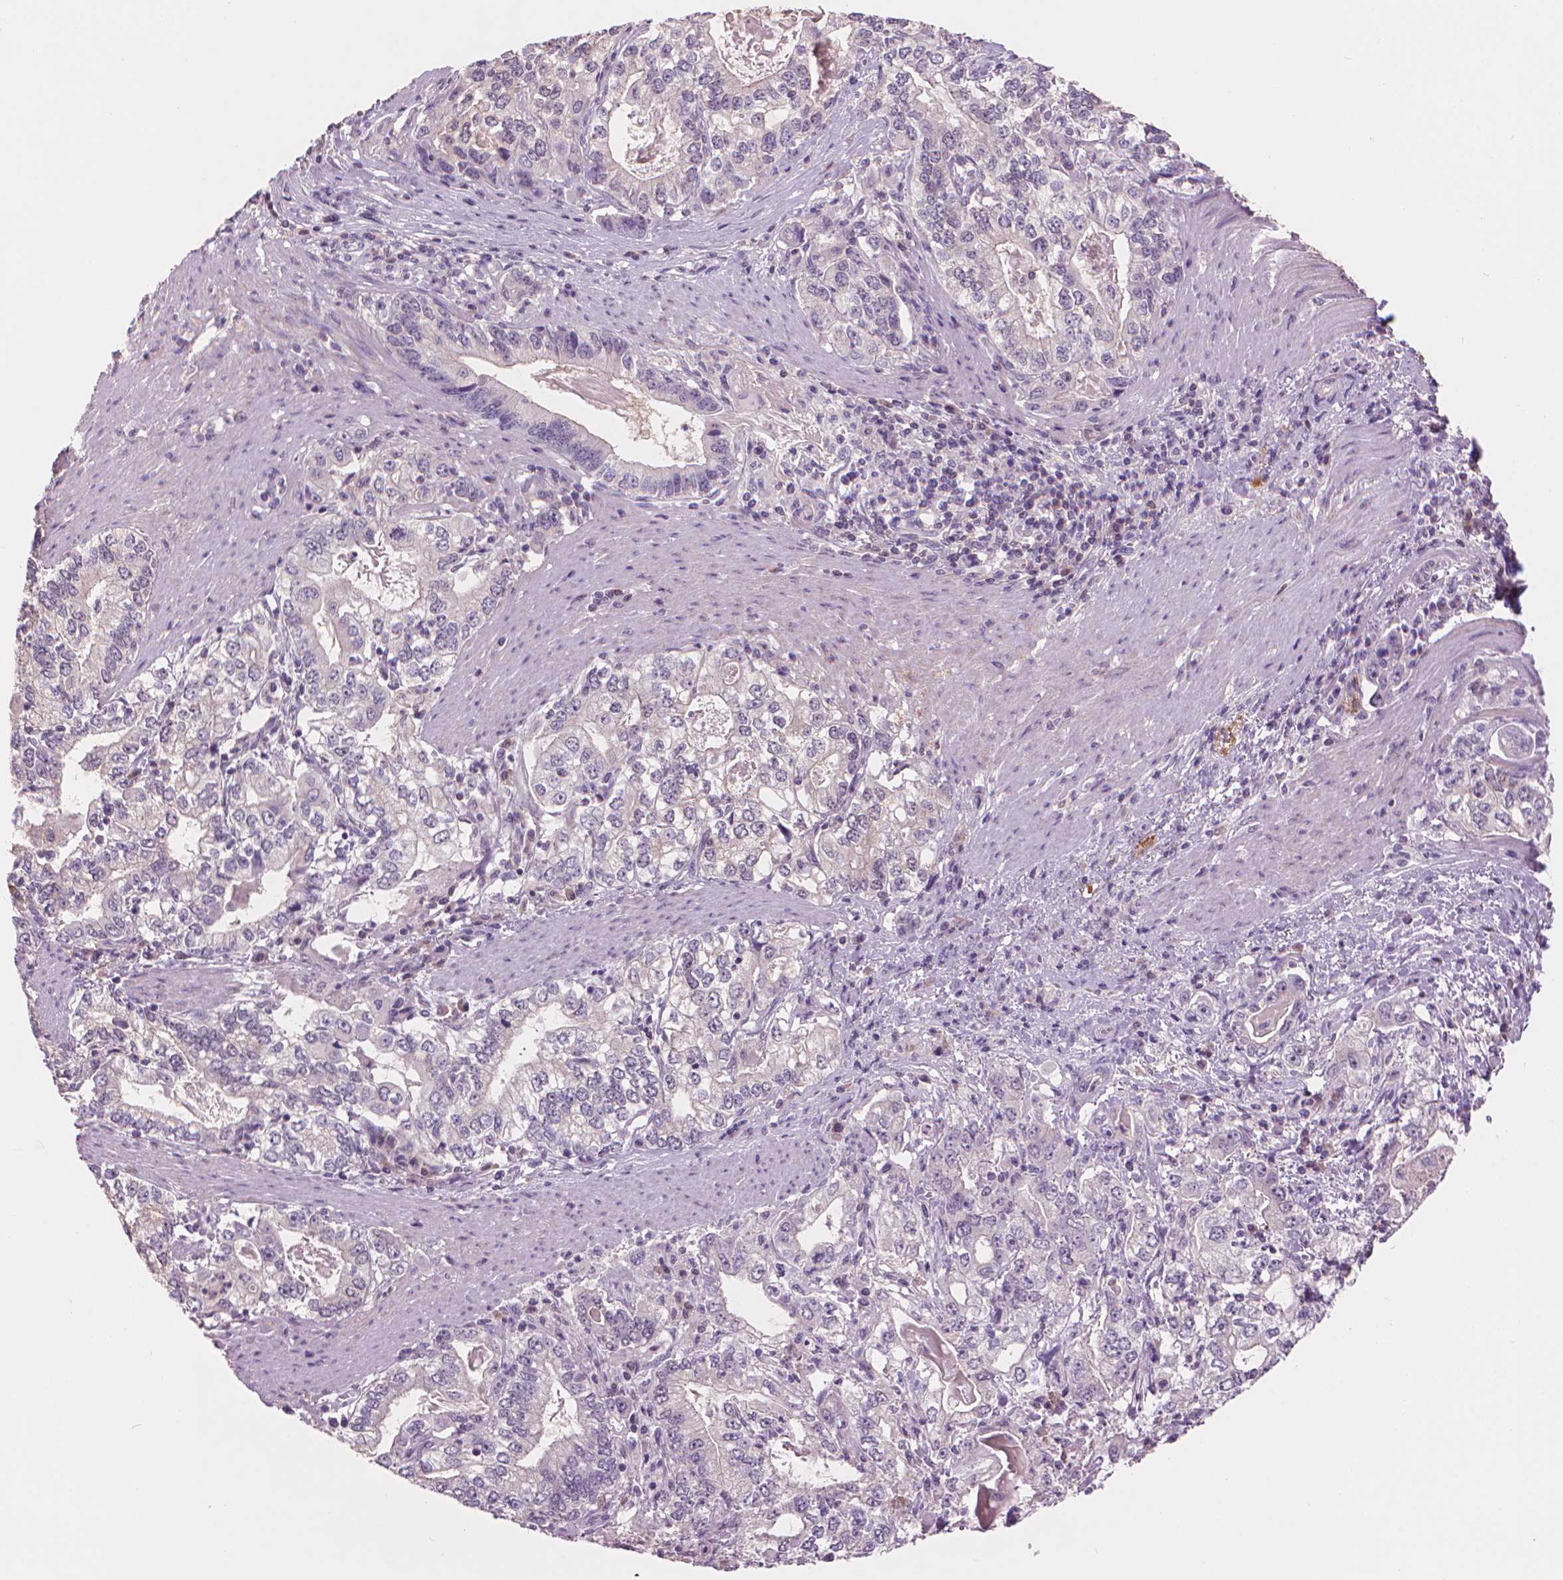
{"staining": {"intensity": "negative", "quantity": "none", "location": "none"}, "tissue": "stomach cancer", "cell_type": "Tumor cells", "image_type": "cancer", "snomed": [{"axis": "morphology", "description": "Adenocarcinoma, NOS"}, {"axis": "topography", "description": "Stomach, lower"}], "caption": "The photomicrograph displays no staining of tumor cells in stomach cancer.", "gene": "ENO2", "patient": {"sex": "female", "age": 72}}